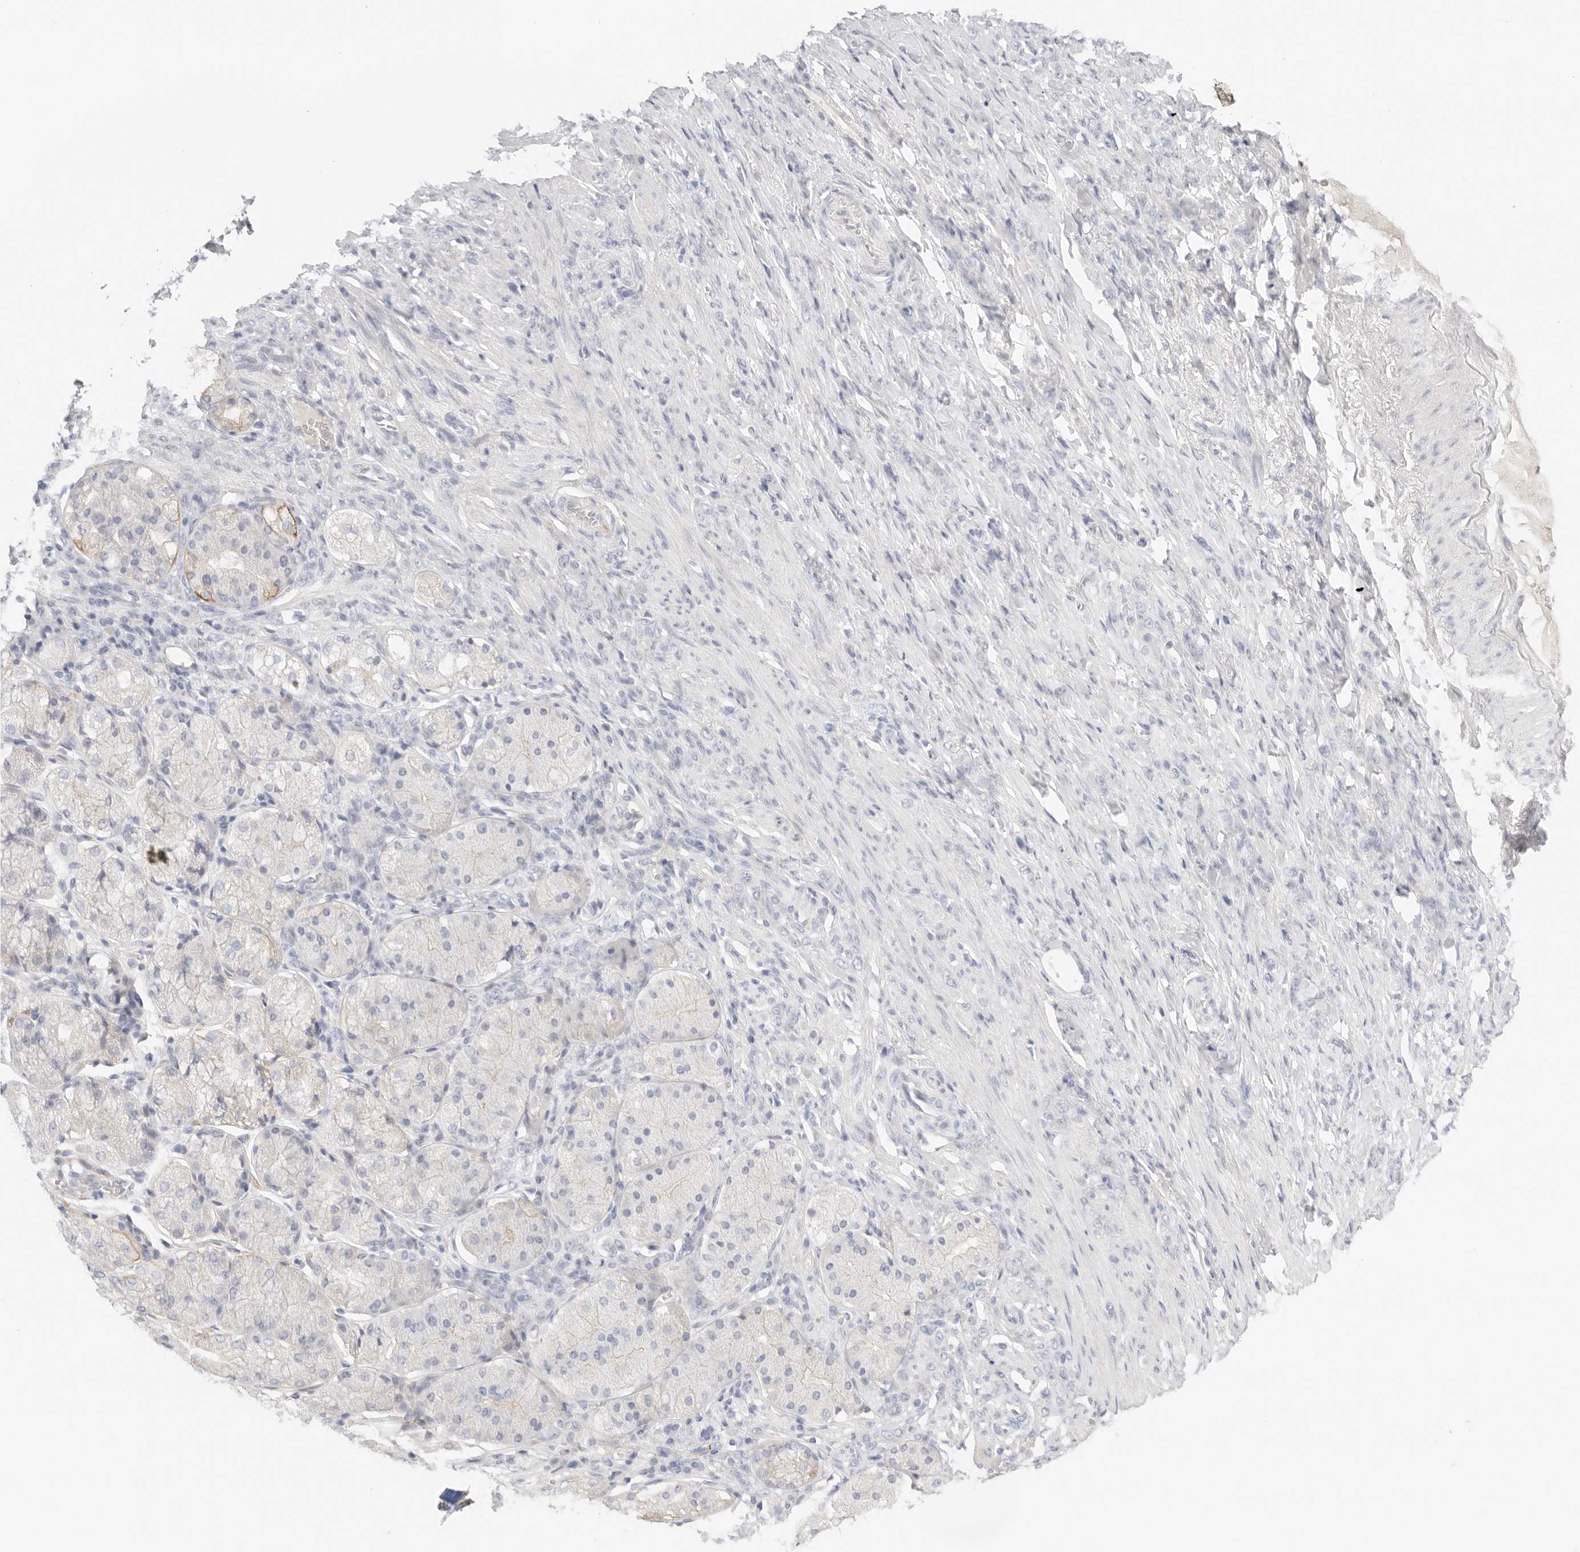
{"staining": {"intensity": "negative", "quantity": "none", "location": "none"}, "tissue": "stomach cancer", "cell_type": "Tumor cells", "image_type": "cancer", "snomed": [{"axis": "morphology", "description": "Normal tissue, NOS"}, {"axis": "morphology", "description": "Adenocarcinoma, NOS"}, {"axis": "topography", "description": "Stomach"}], "caption": "Immunohistochemical staining of human adenocarcinoma (stomach) demonstrates no significant positivity in tumor cells.", "gene": "CEP120", "patient": {"sex": "male", "age": 82}}